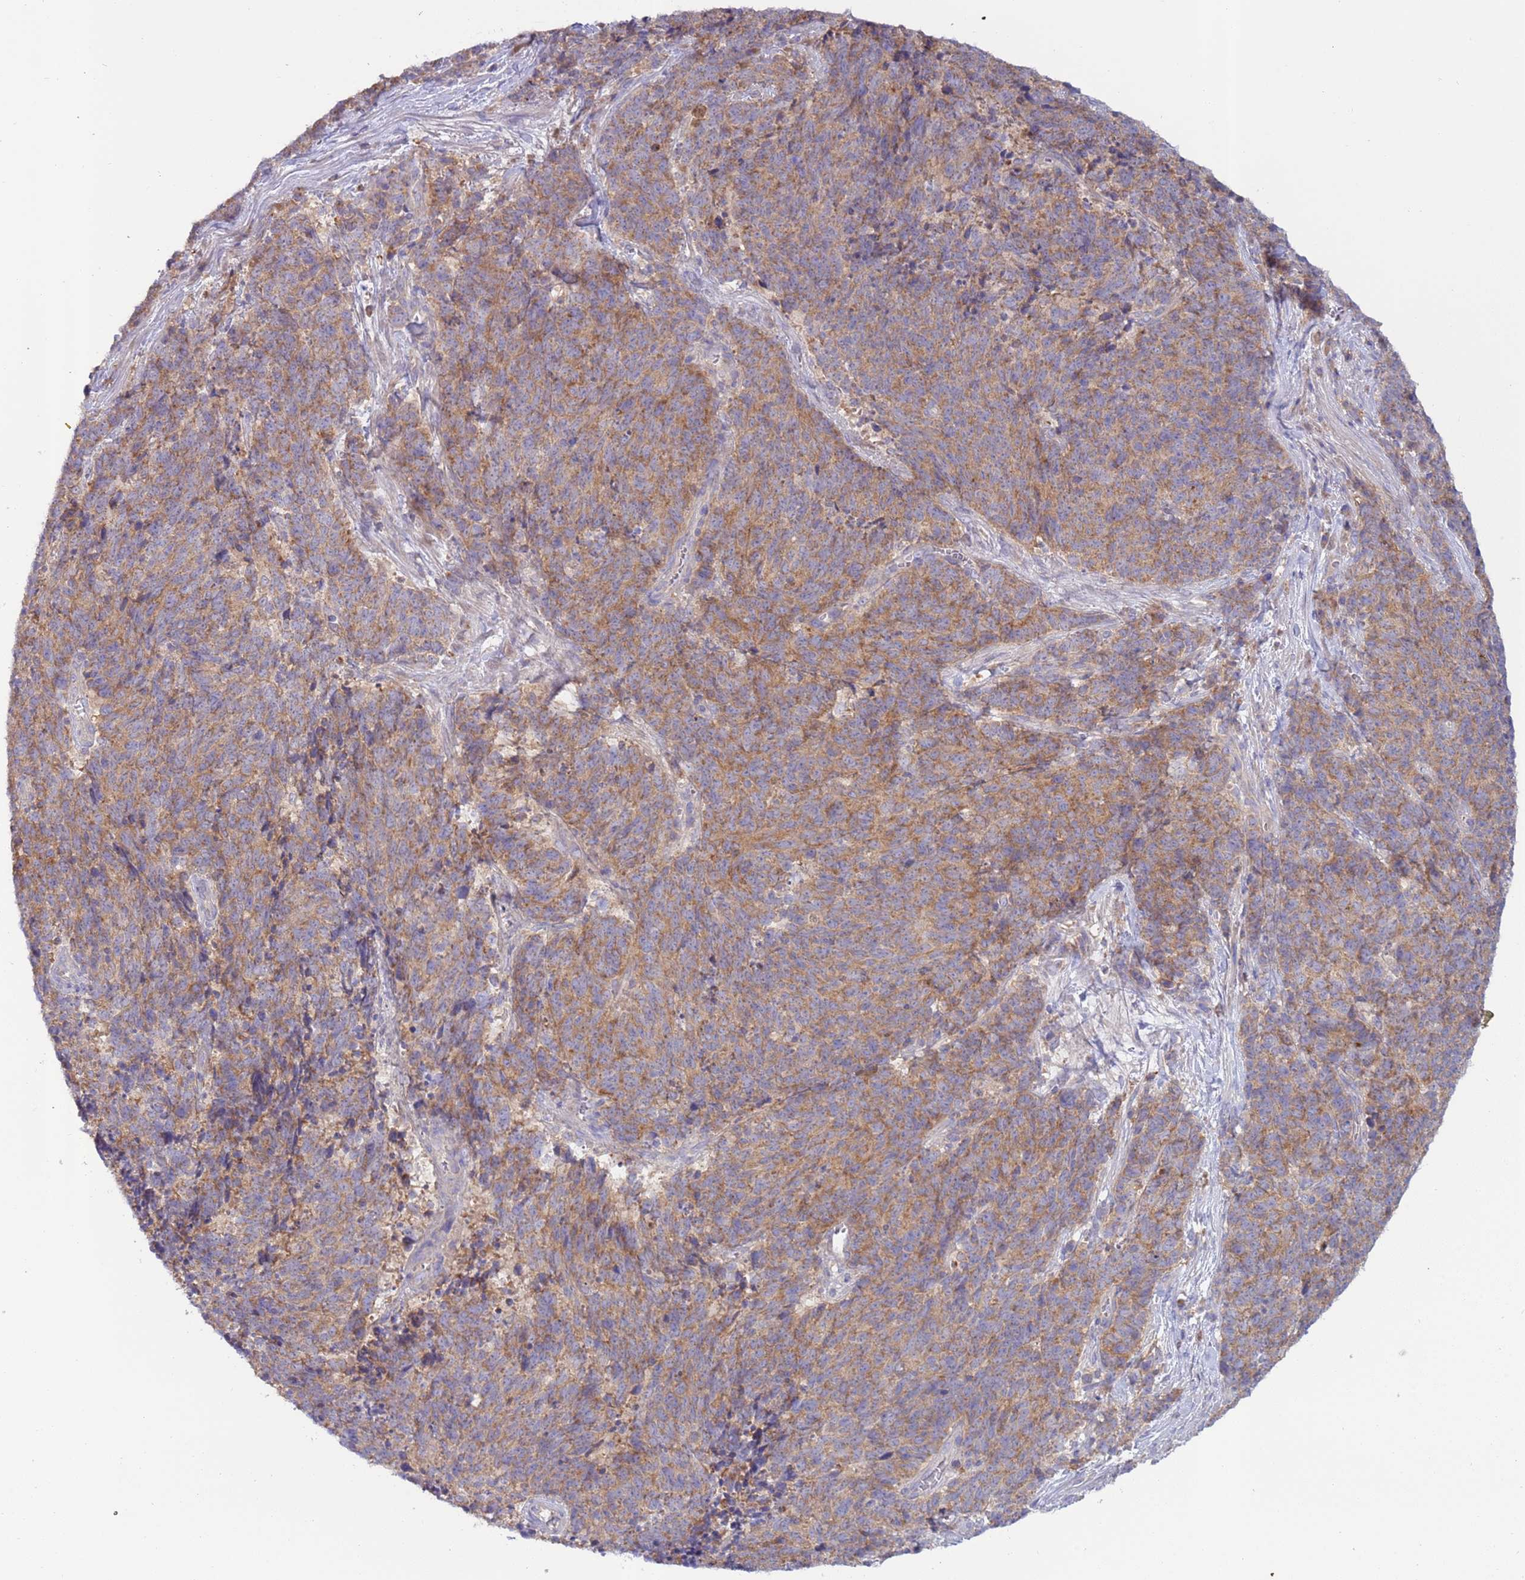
{"staining": {"intensity": "moderate", "quantity": ">75%", "location": "cytoplasmic/membranous"}, "tissue": "cervical cancer", "cell_type": "Tumor cells", "image_type": "cancer", "snomed": [{"axis": "morphology", "description": "Squamous cell carcinoma, NOS"}, {"axis": "topography", "description": "Cervix"}], "caption": "DAB (3,3'-diaminobenzidine) immunohistochemical staining of human cervical squamous cell carcinoma shows moderate cytoplasmic/membranous protein positivity in approximately >75% of tumor cells. (brown staining indicates protein expression, while blue staining denotes nuclei).", "gene": "UQCRQ", "patient": {"sex": "female", "age": 29}}